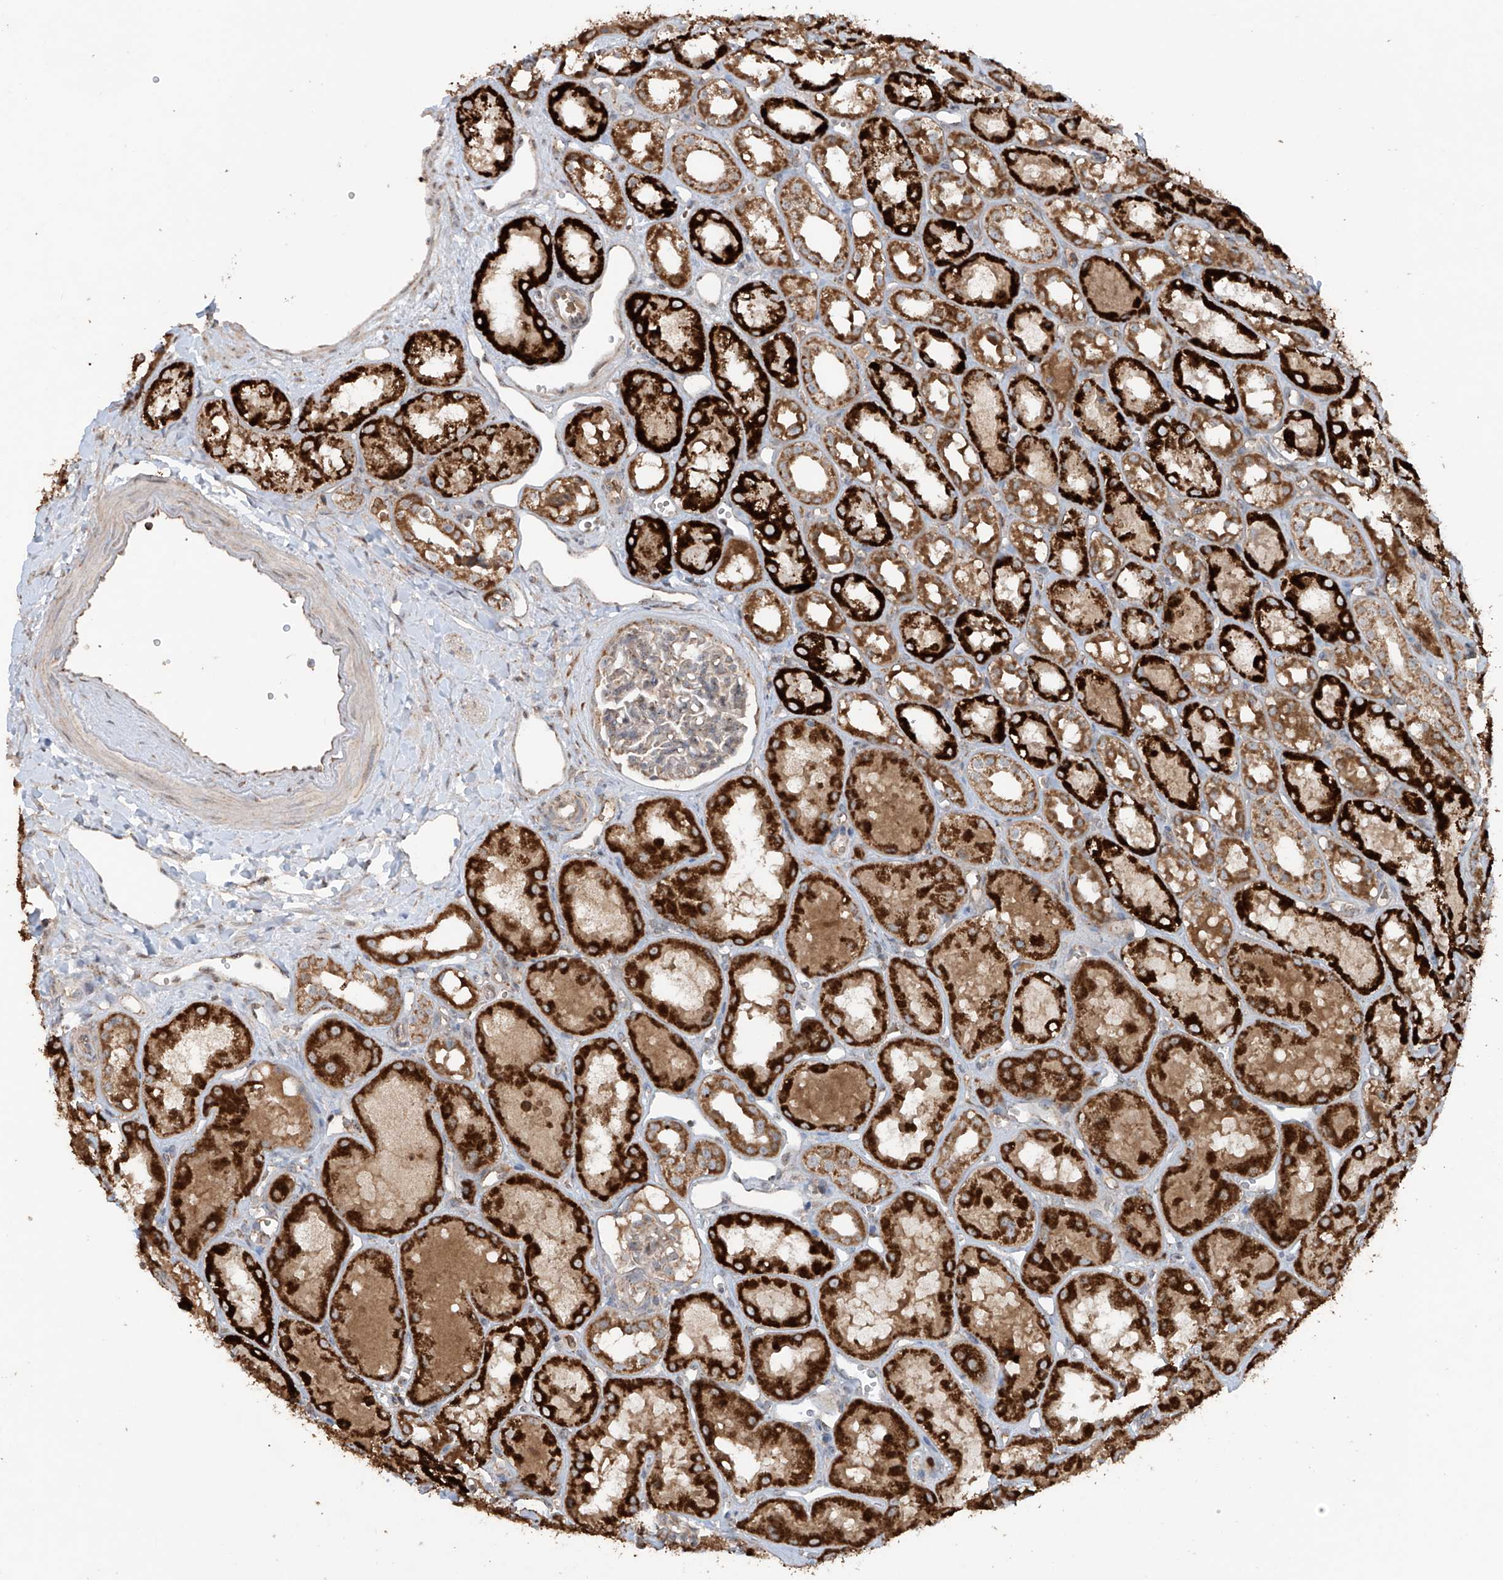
{"staining": {"intensity": "negative", "quantity": "none", "location": "none"}, "tissue": "kidney", "cell_type": "Cells in glomeruli", "image_type": "normal", "snomed": [{"axis": "morphology", "description": "Normal tissue, NOS"}, {"axis": "topography", "description": "Kidney"}], "caption": "Immunohistochemistry (IHC) of unremarkable kidney shows no expression in cells in glomeruli. (Stains: DAB immunohistochemistry with hematoxylin counter stain, Microscopy: brightfield microscopy at high magnification).", "gene": "SAMD3", "patient": {"sex": "male", "age": 16}}